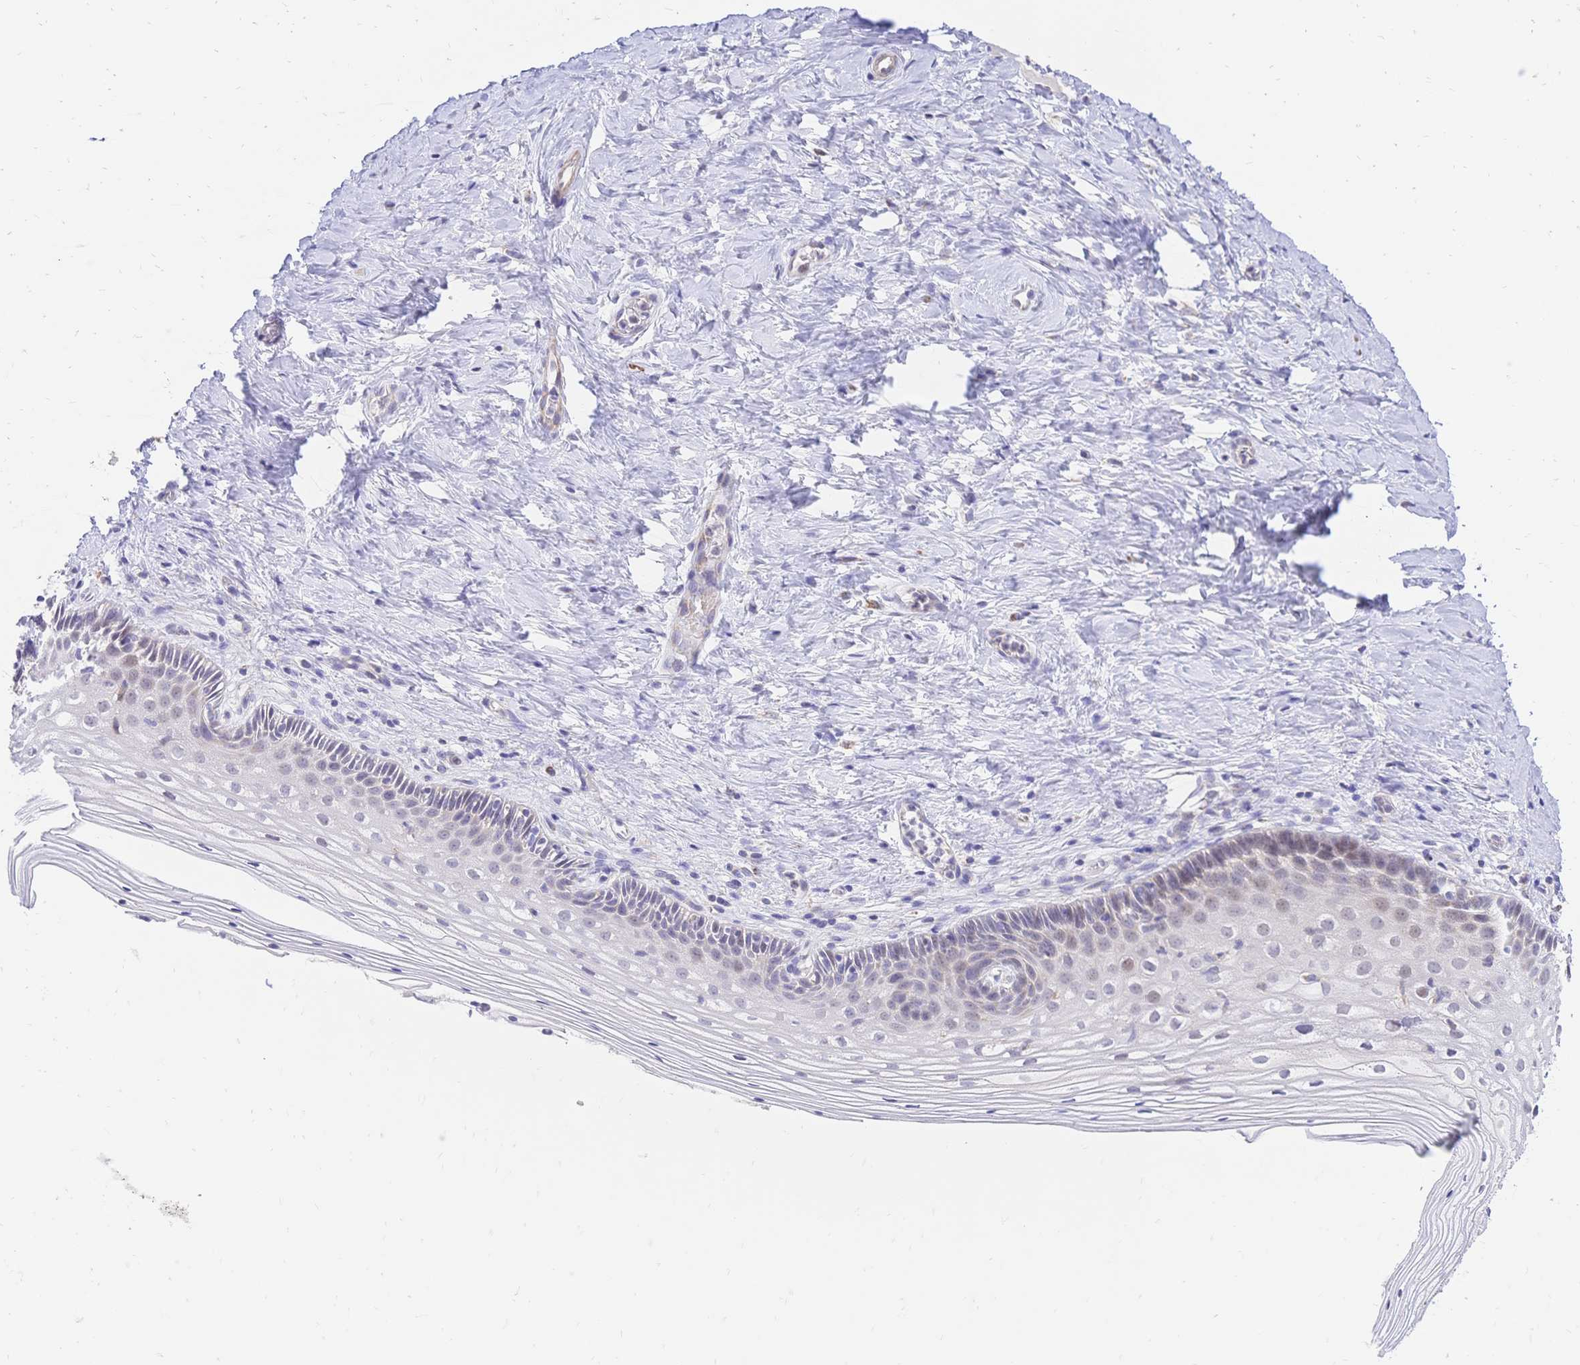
{"staining": {"intensity": "weak", "quantity": "<25%", "location": "cytoplasmic/membranous"}, "tissue": "vagina", "cell_type": "Squamous epithelial cells", "image_type": "normal", "snomed": [{"axis": "morphology", "description": "Normal tissue, NOS"}, {"axis": "topography", "description": "Vagina"}], "caption": "Immunohistochemistry (IHC) photomicrograph of normal vagina stained for a protein (brown), which shows no staining in squamous epithelial cells. (DAB (3,3'-diaminobenzidine) IHC, high magnification).", "gene": "CLEC18A", "patient": {"sex": "female", "age": 45}}